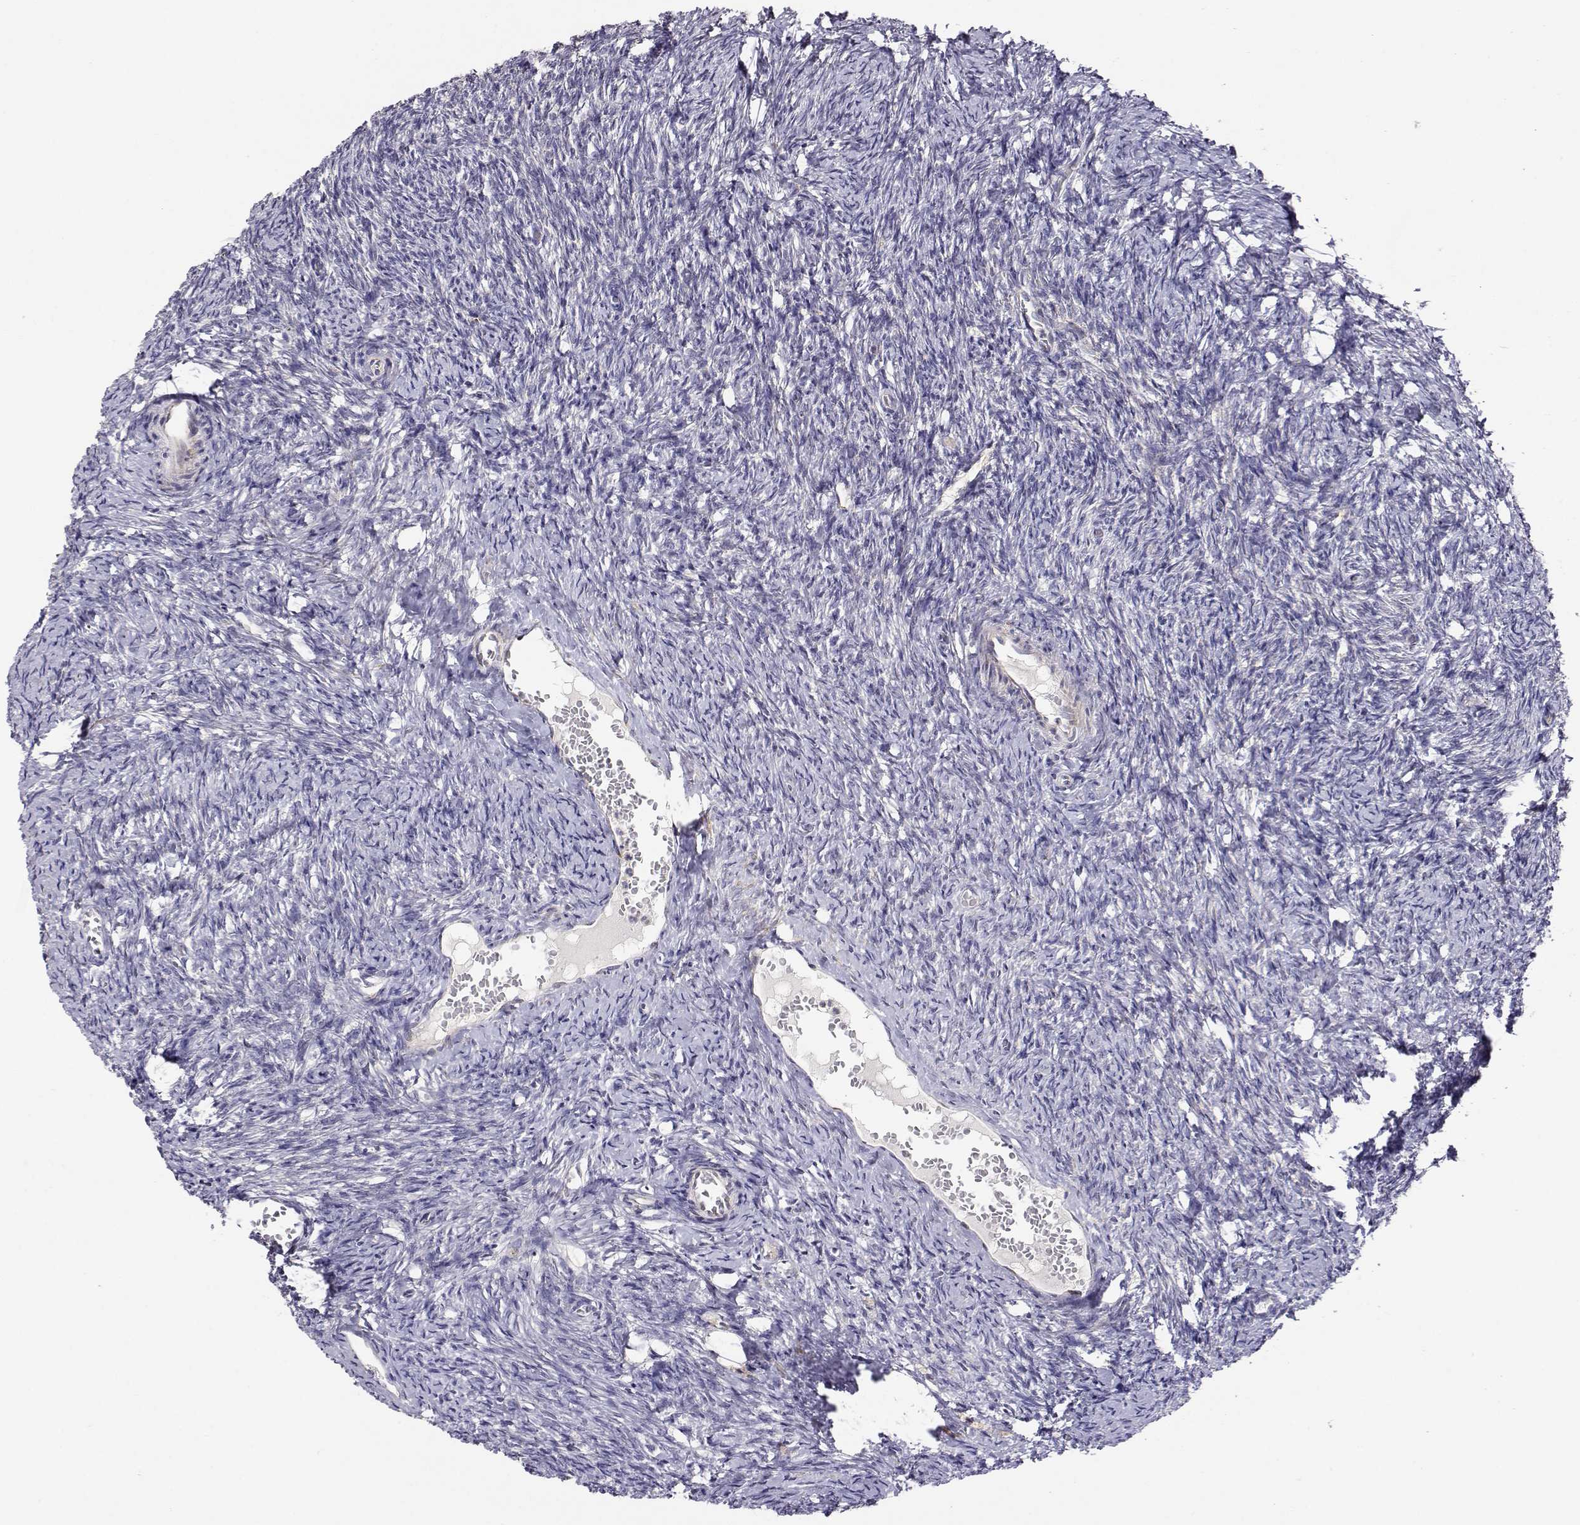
{"staining": {"intensity": "moderate", "quantity": "25%-75%", "location": "cytoplasmic/membranous"}, "tissue": "ovary", "cell_type": "Follicle cells", "image_type": "normal", "snomed": [{"axis": "morphology", "description": "Normal tissue, NOS"}, {"axis": "topography", "description": "Ovary"}], "caption": "Follicle cells exhibit medium levels of moderate cytoplasmic/membranous positivity in about 25%-75% of cells in unremarkable human ovary. Nuclei are stained in blue.", "gene": "EXOG", "patient": {"sex": "female", "age": 39}}